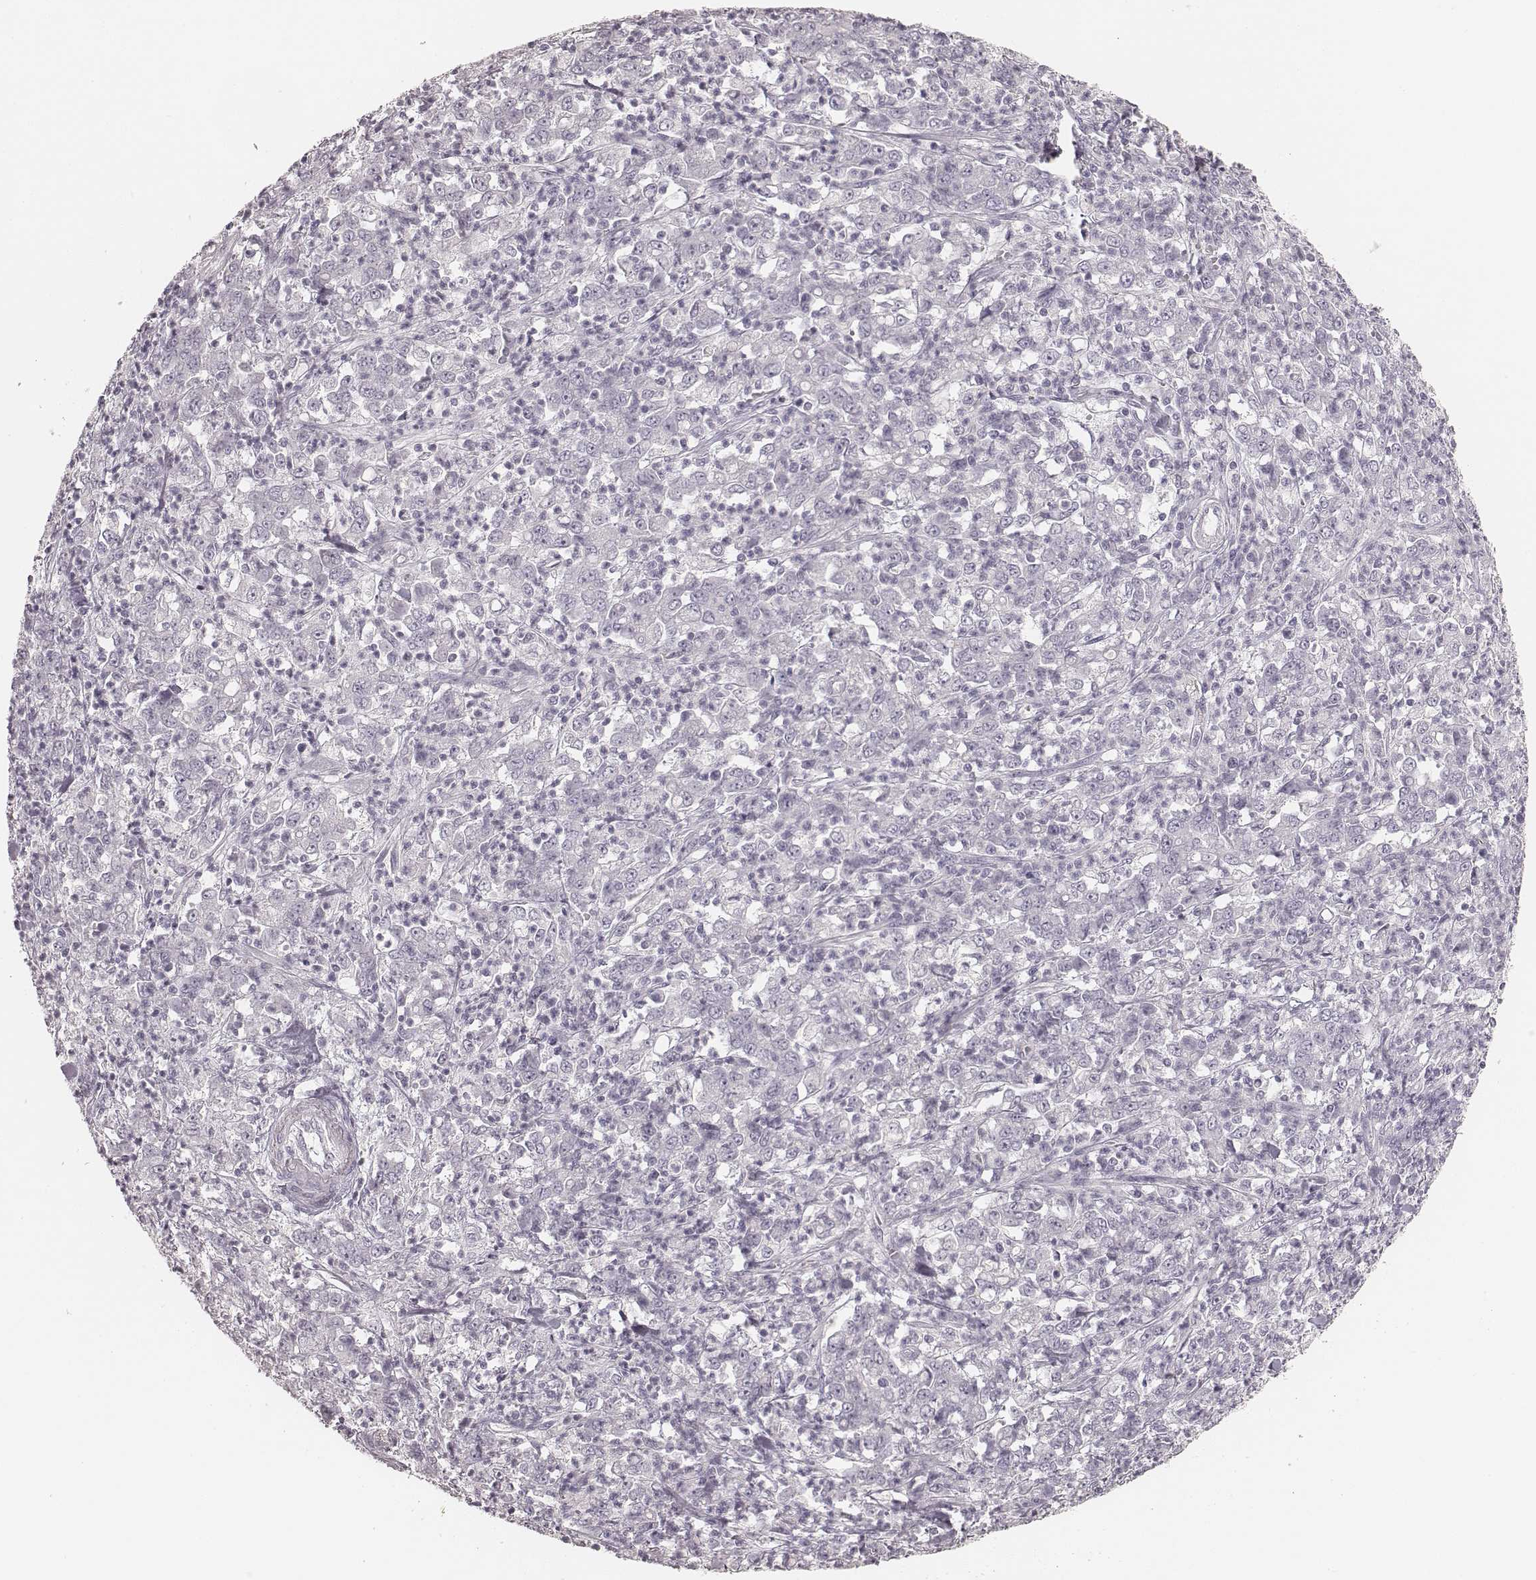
{"staining": {"intensity": "negative", "quantity": "none", "location": "none"}, "tissue": "stomach cancer", "cell_type": "Tumor cells", "image_type": "cancer", "snomed": [{"axis": "morphology", "description": "Adenocarcinoma, NOS"}, {"axis": "topography", "description": "Stomach, lower"}], "caption": "IHC histopathology image of human adenocarcinoma (stomach) stained for a protein (brown), which displays no positivity in tumor cells. The staining was performed using DAB (3,3'-diaminobenzidine) to visualize the protein expression in brown, while the nuclei were stained in blue with hematoxylin (Magnification: 20x).", "gene": "KRT72", "patient": {"sex": "female", "age": 71}}